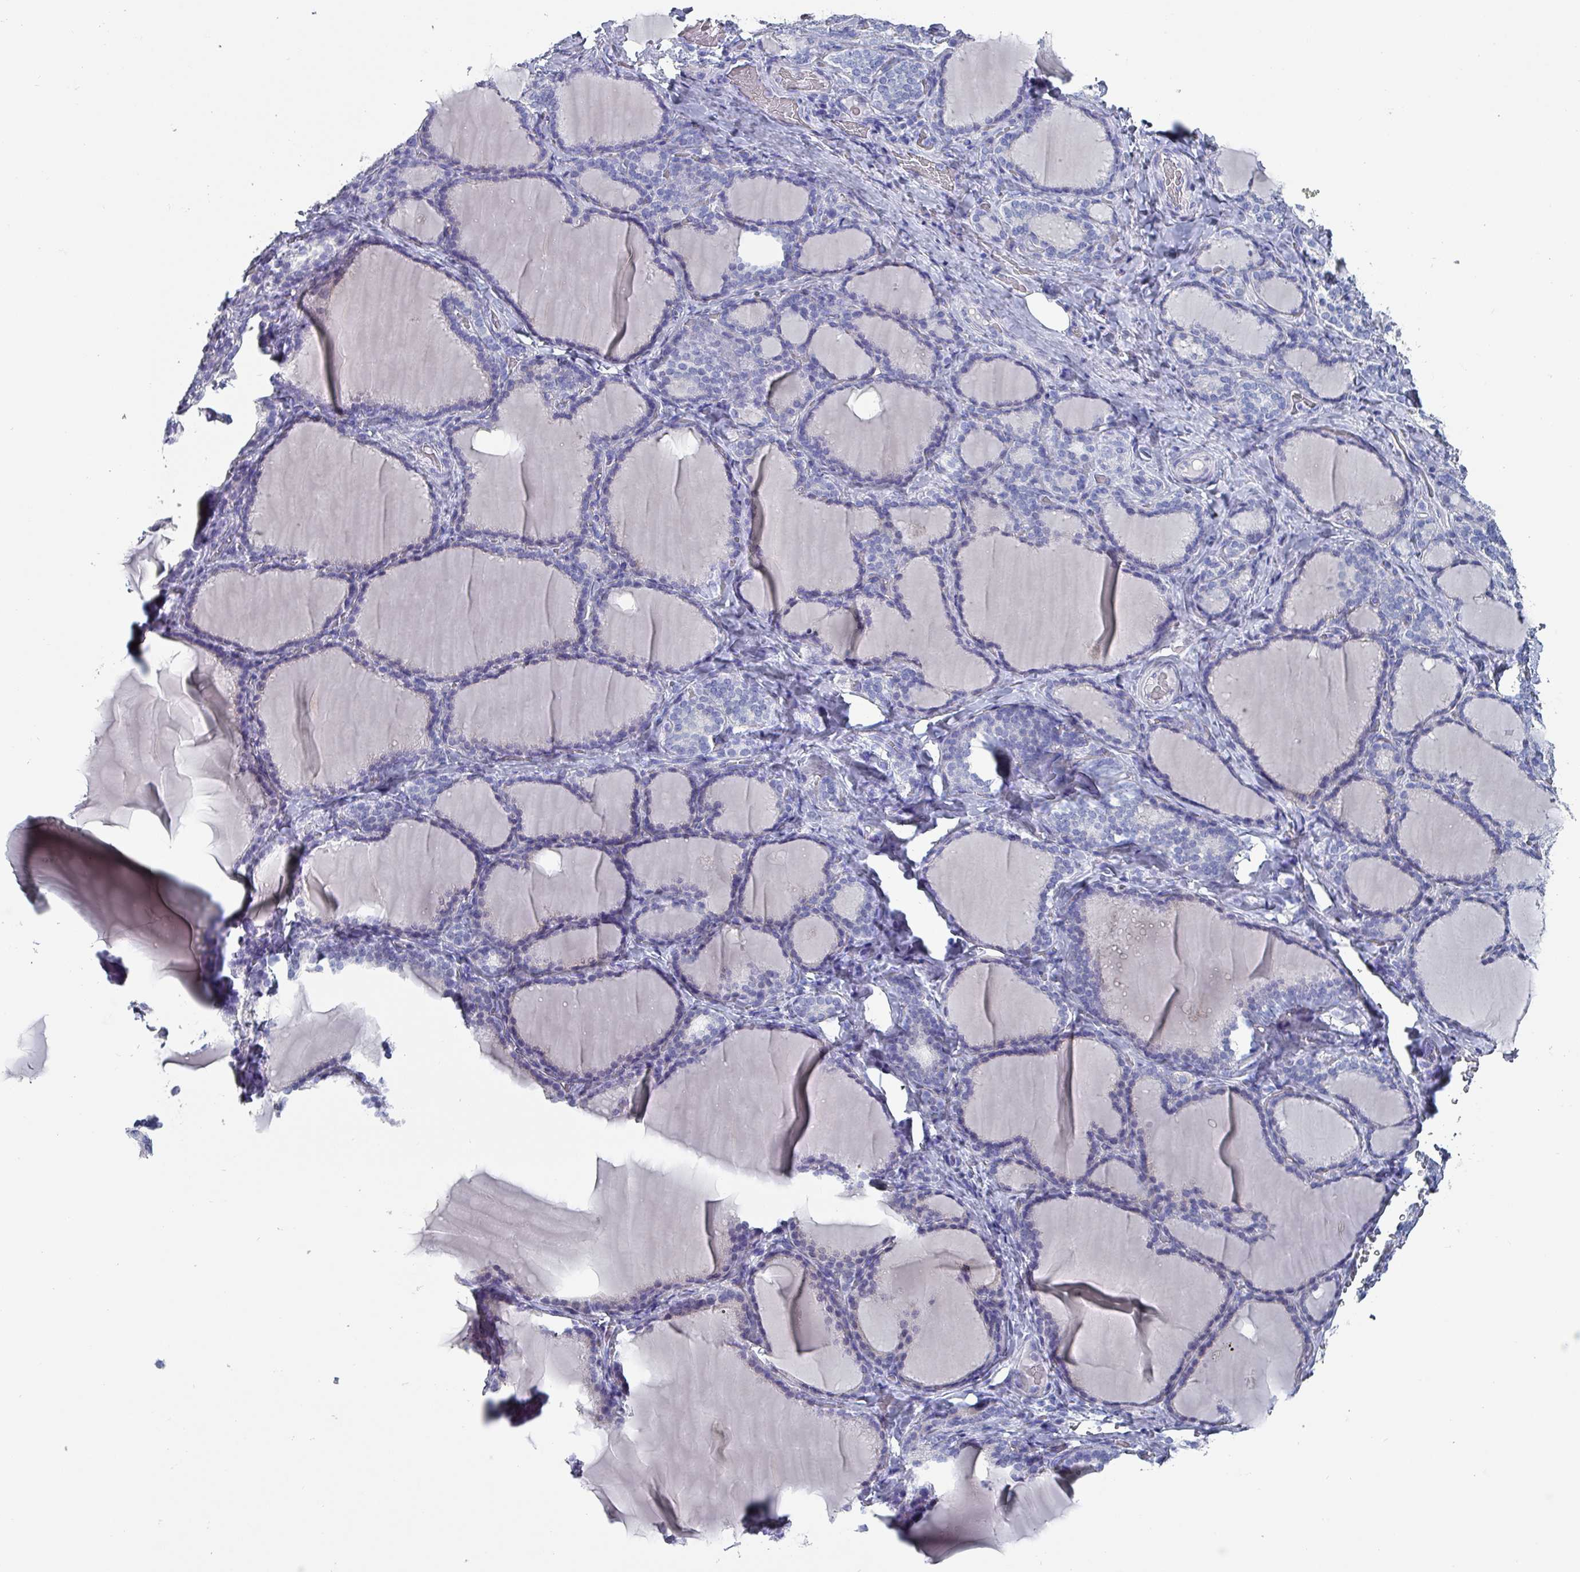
{"staining": {"intensity": "negative", "quantity": "none", "location": "none"}, "tissue": "thyroid gland", "cell_type": "Glandular cells", "image_type": "normal", "snomed": [{"axis": "morphology", "description": "Normal tissue, NOS"}, {"axis": "topography", "description": "Thyroid gland"}], "caption": "Human thyroid gland stained for a protein using IHC exhibits no staining in glandular cells.", "gene": "INS", "patient": {"sex": "female", "age": 31}}